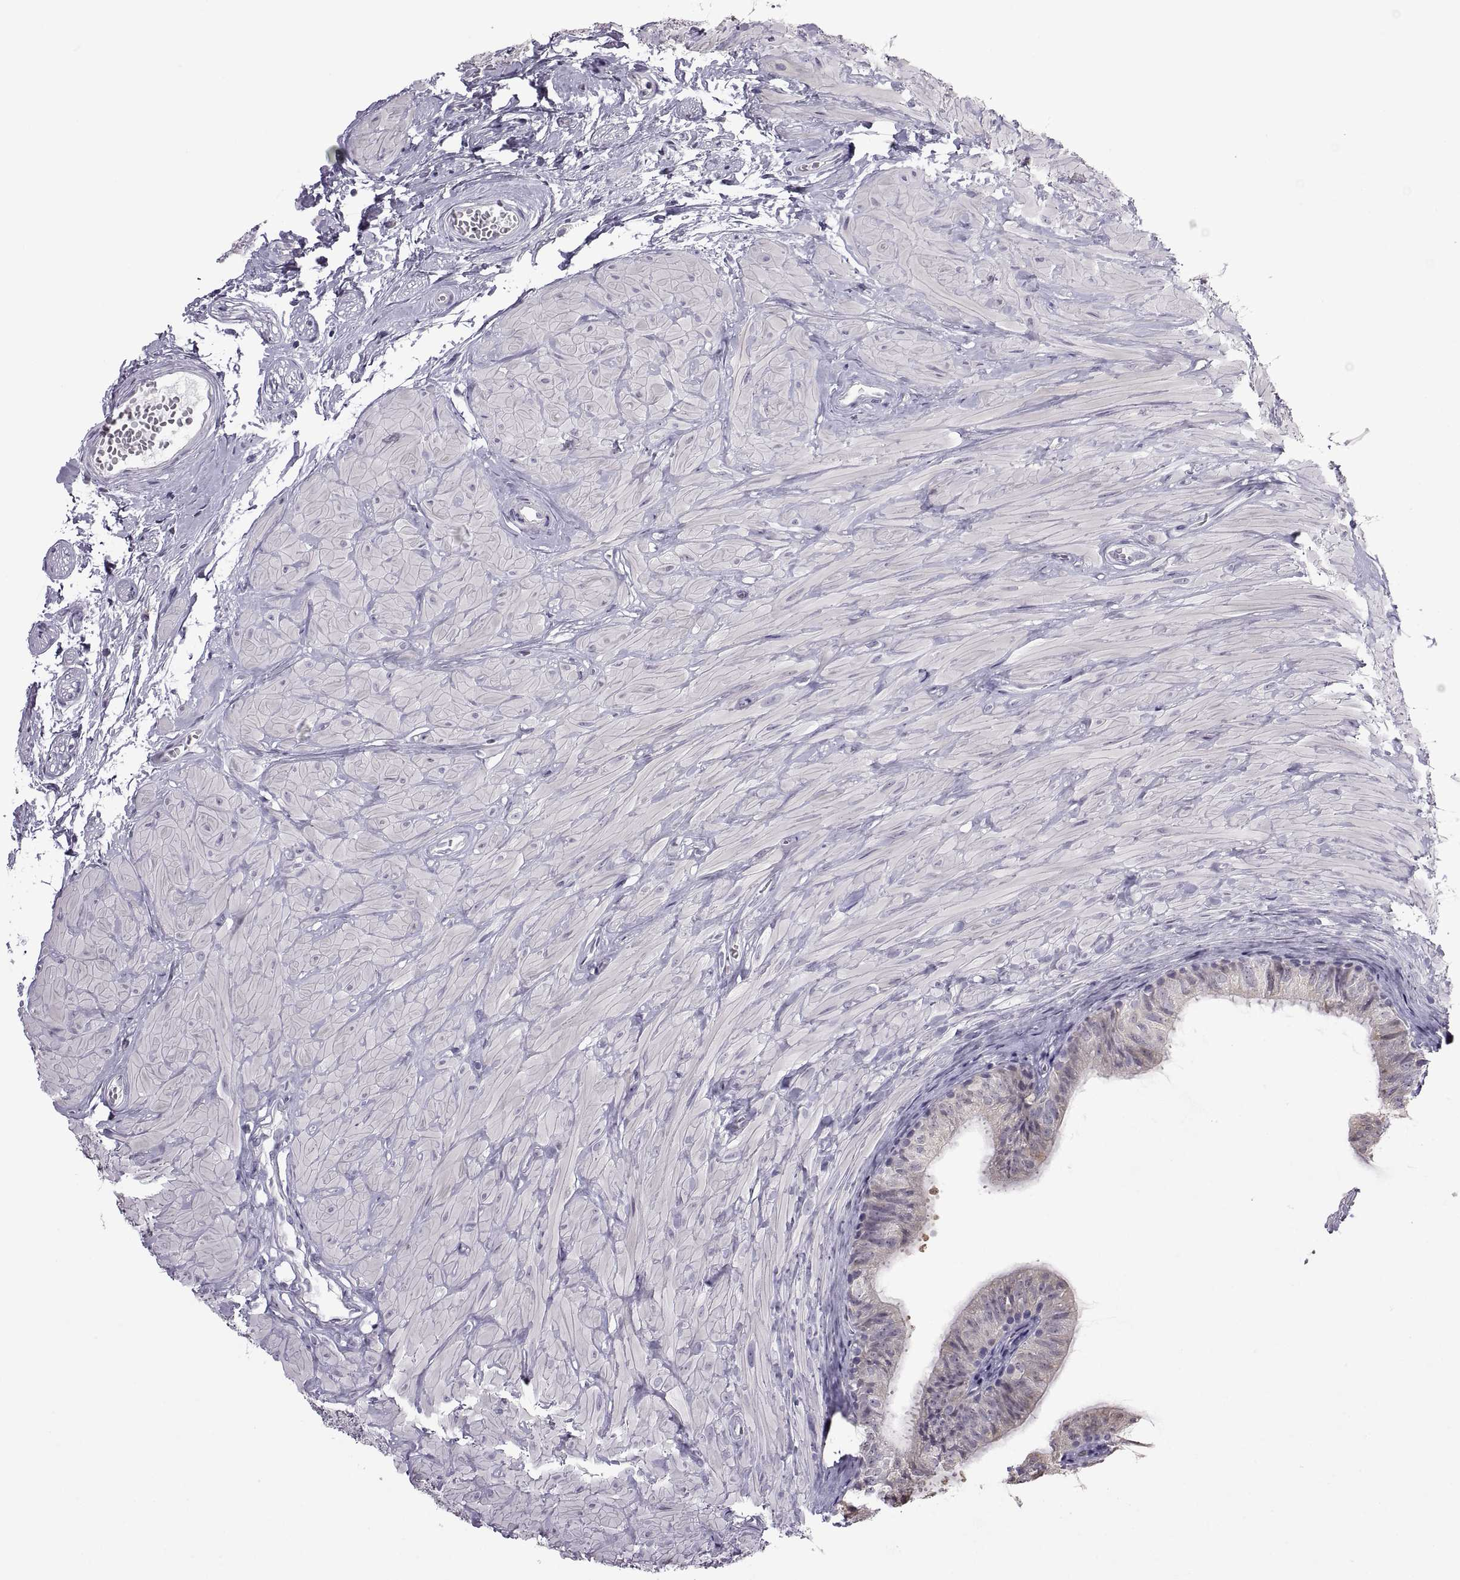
{"staining": {"intensity": "weak", "quantity": "<25%", "location": "cytoplasmic/membranous"}, "tissue": "epididymis", "cell_type": "Glandular cells", "image_type": "normal", "snomed": [{"axis": "morphology", "description": "Normal tissue, NOS"}, {"axis": "topography", "description": "Epididymis"}, {"axis": "topography", "description": "Vas deferens"}], "caption": "High magnification brightfield microscopy of benign epididymis stained with DAB (brown) and counterstained with hematoxylin (blue): glandular cells show no significant staining. Nuclei are stained in blue.", "gene": "FAM170A", "patient": {"sex": "male", "age": 23}}